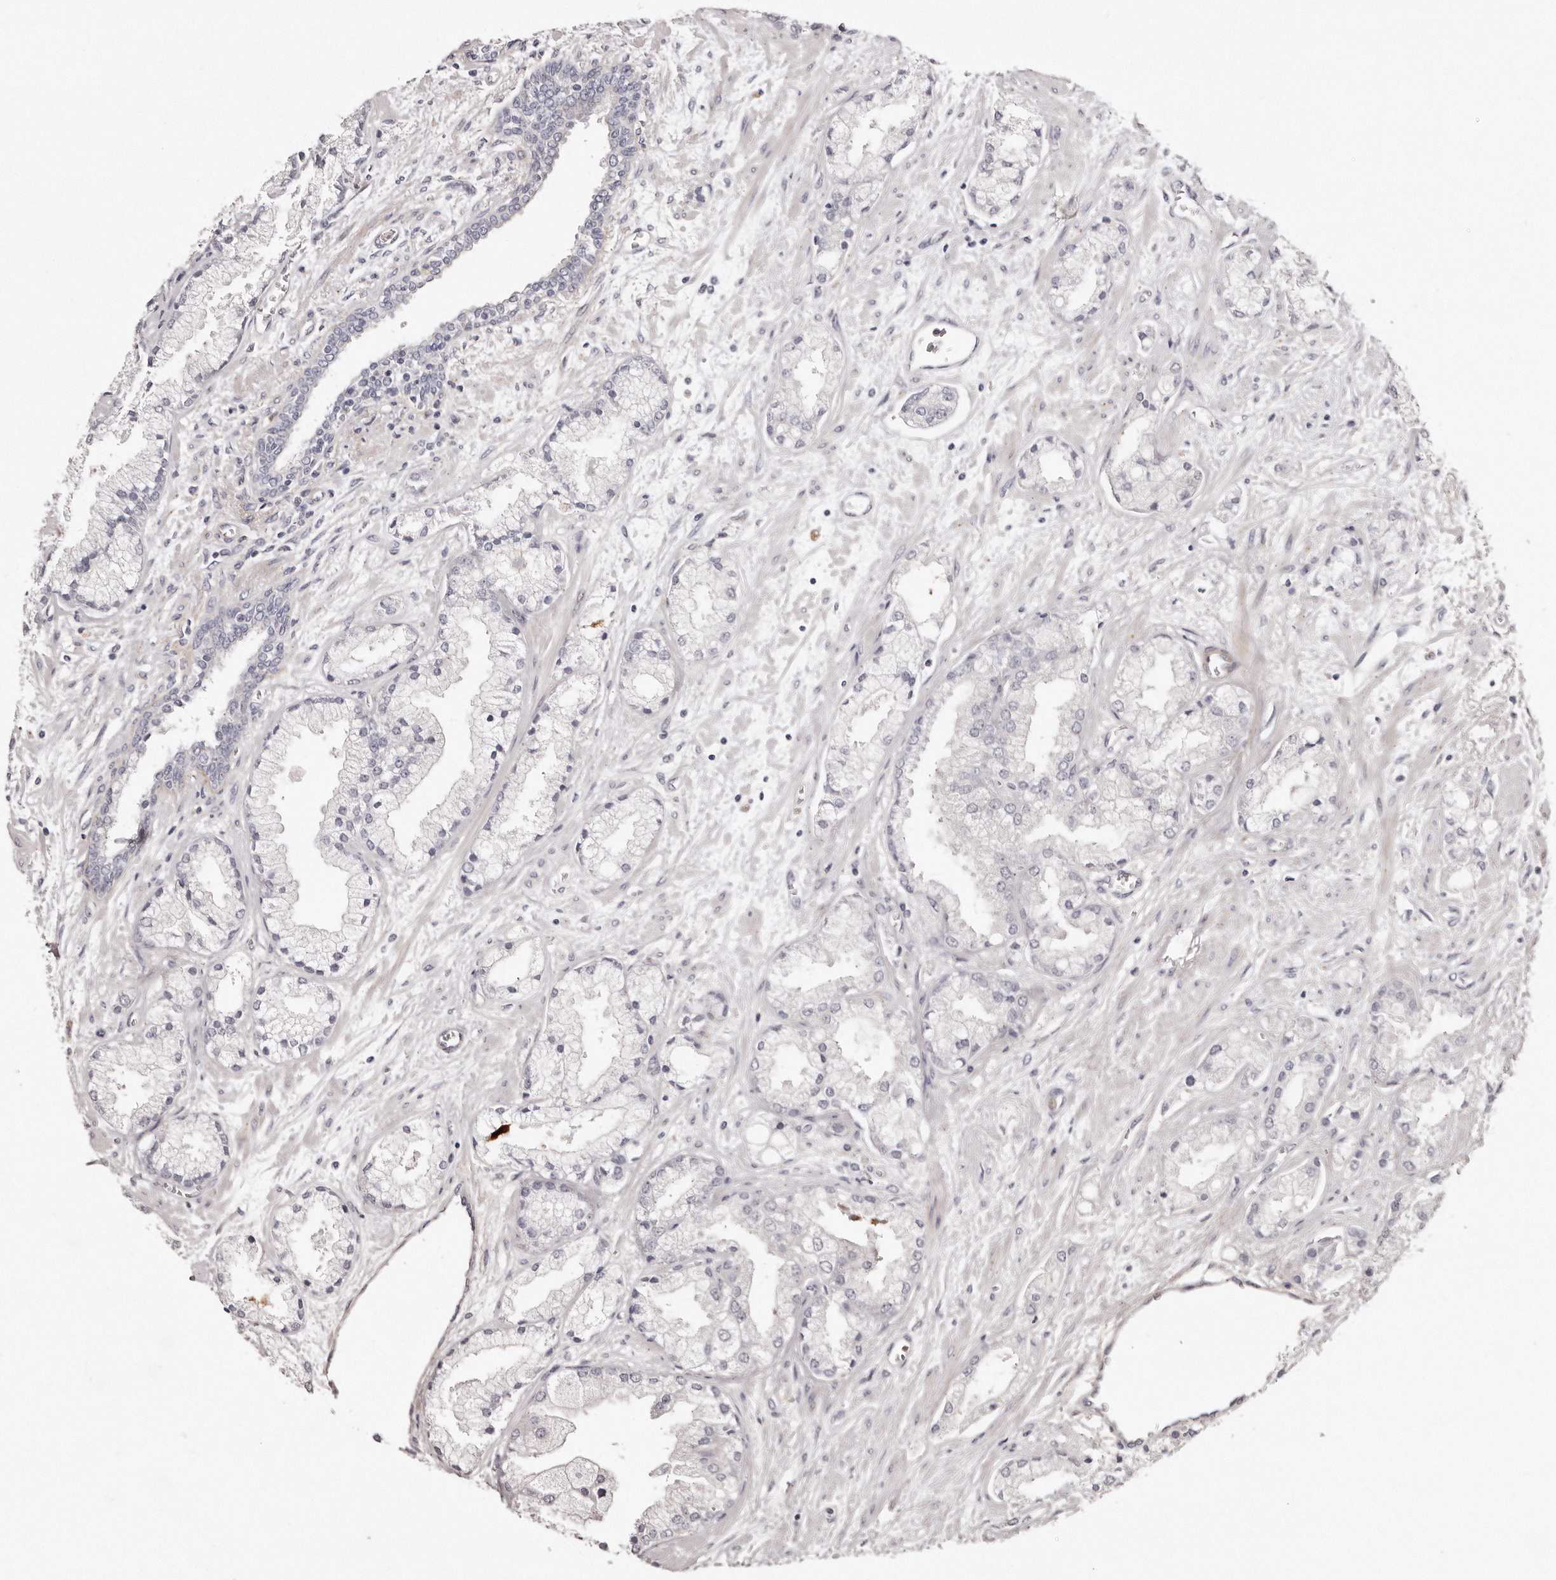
{"staining": {"intensity": "negative", "quantity": "none", "location": "none"}, "tissue": "prostate cancer", "cell_type": "Tumor cells", "image_type": "cancer", "snomed": [{"axis": "morphology", "description": "Adenocarcinoma, High grade"}, {"axis": "topography", "description": "Prostate"}], "caption": "Tumor cells show no significant protein positivity in prostate cancer. (Brightfield microscopy of DAB (3,3'-diaminobenzidine) IHC at high magnification).", "gene": "PEG10", "patient": {"sex": "male", "age": 50}}